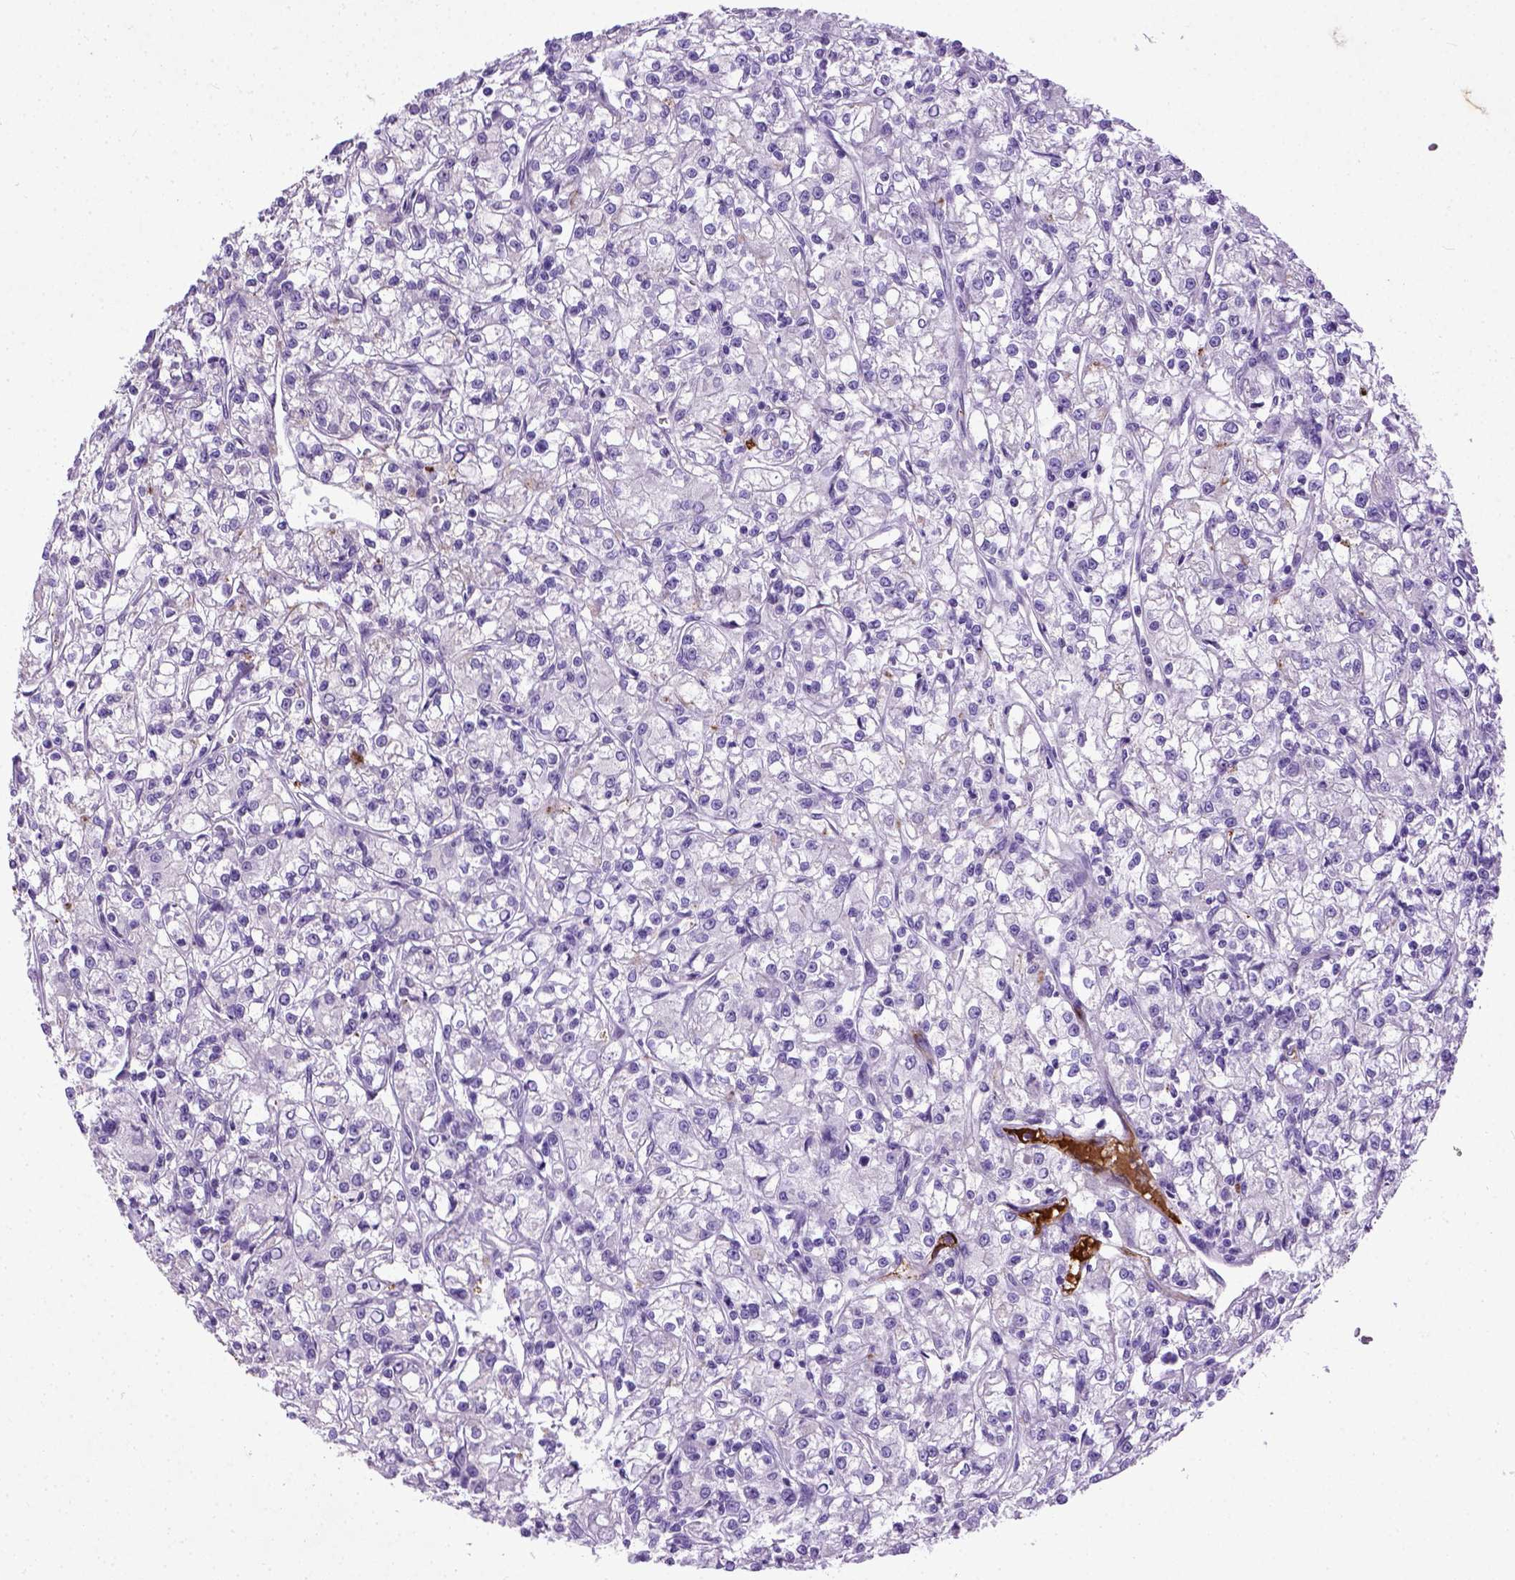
{"staining": {"intensity": "negative", "quantity": "none", "location": "none"}, "tissue": "renal cancer", "cell_type": "Tumor cells", "image_type": "cancer", "snomed": [{"axis": "morphology", "description": "Adenocarcinoma, NOS"}, {"axis": "topography", "description": "Kidney"}], "caption": "IHC image of neoplastic tissue: renal cancer (adenocarcinoma) stained with DAB (3,3'-diaminobenzidine) shows no significant protein expression in tumor cells.", "gene": "ADAMTS8", "patient": {"sex": "female", "age": 59}}